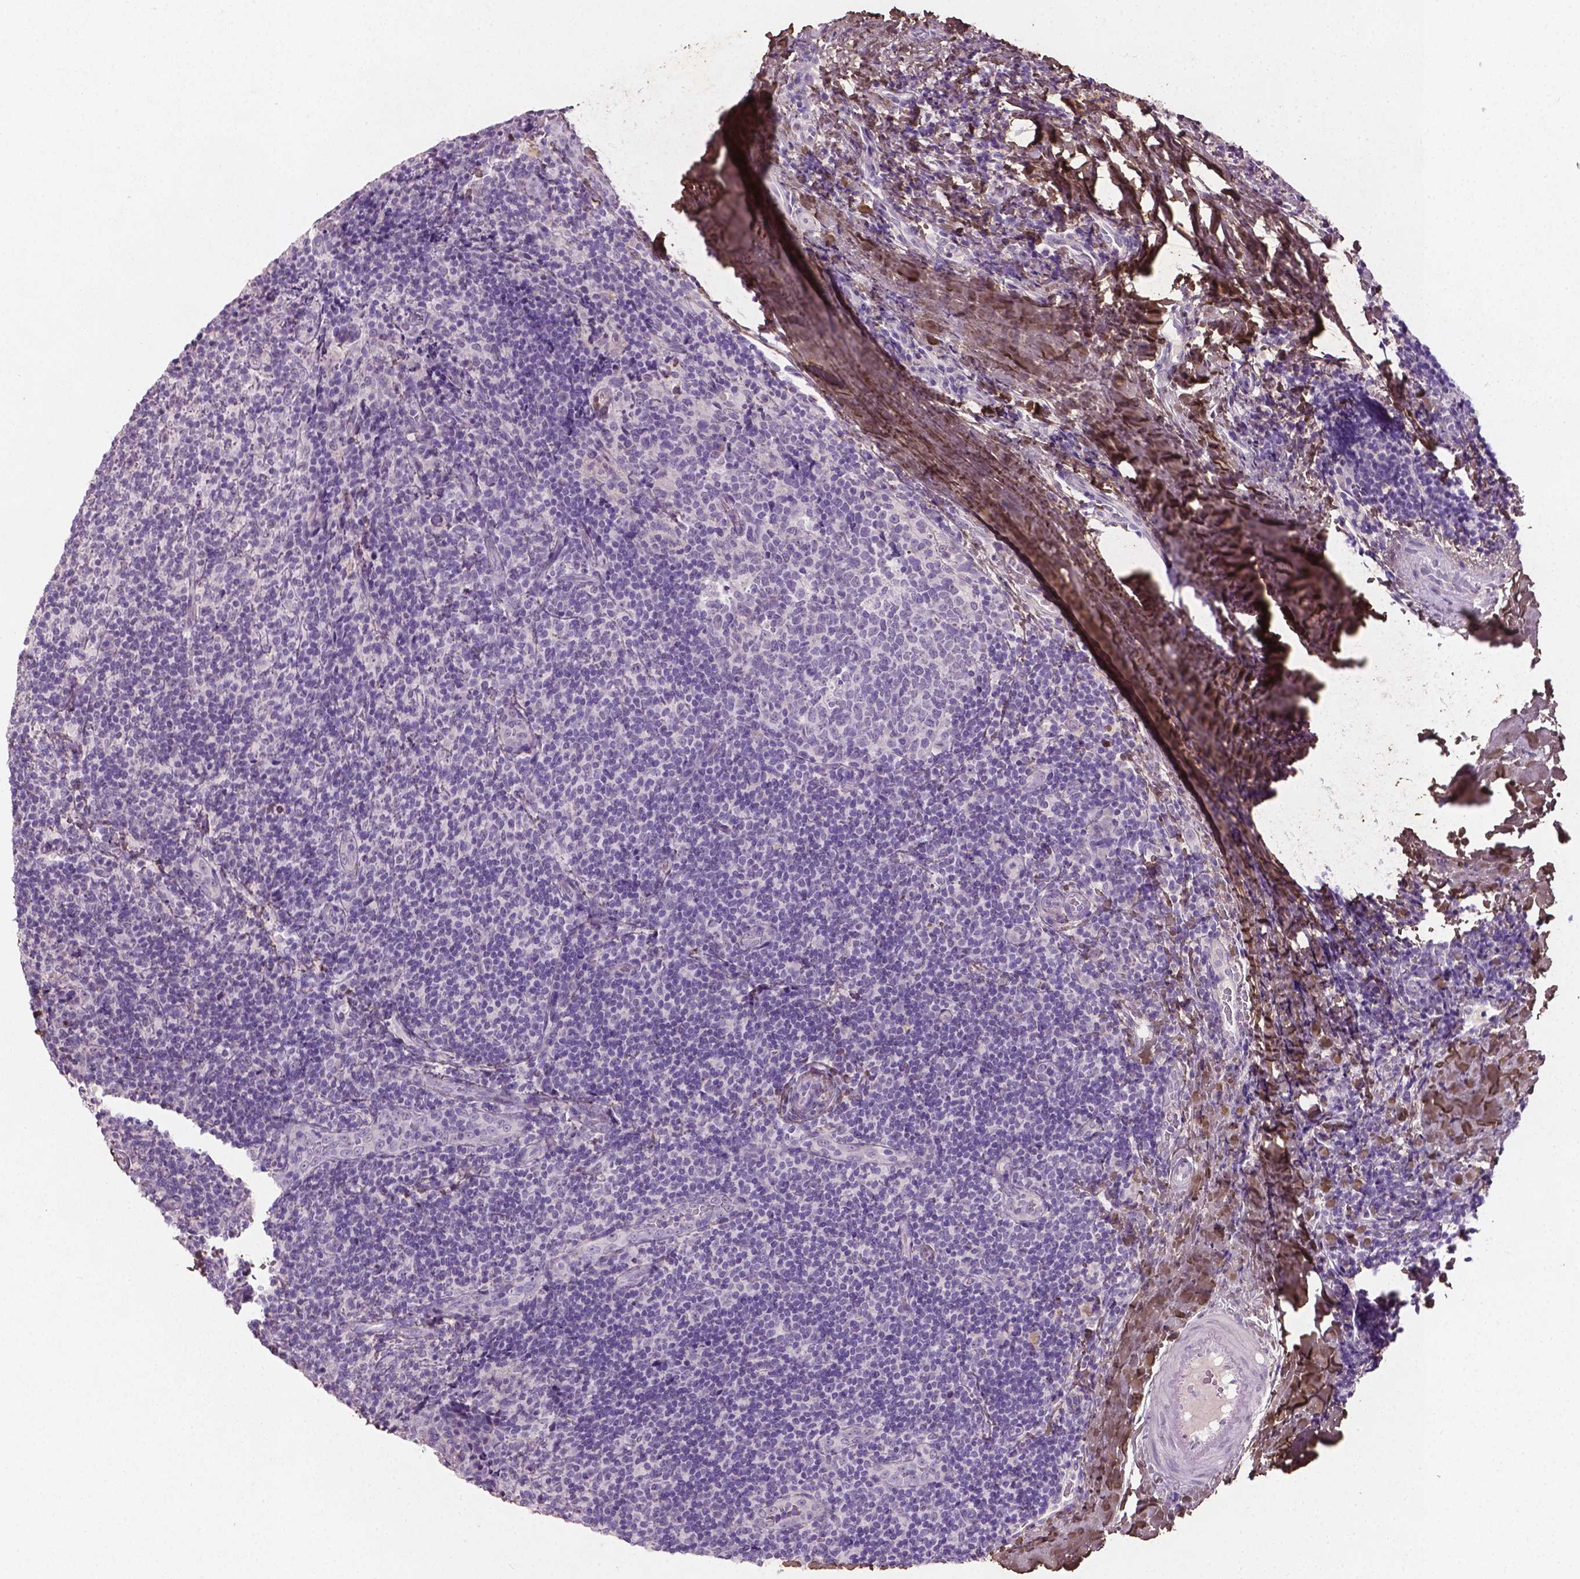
{"staining": {"intensity": "negative", "quantity": "none", "location": "none"}, "tissue": "tonsil", "cell_type": "Germinal center cells", "image_type": "normal", "snomed": [{"axis": "morphology", "description": "Normal tissue, NOS"}, {"axis": "topography", "description": "Tonsil"}], "caption": "Image shows no protein staining in germinal center cells of unremarkable tonsil.", "gene": "DLG2", "patient": {"sex": "male", "age": 17}}